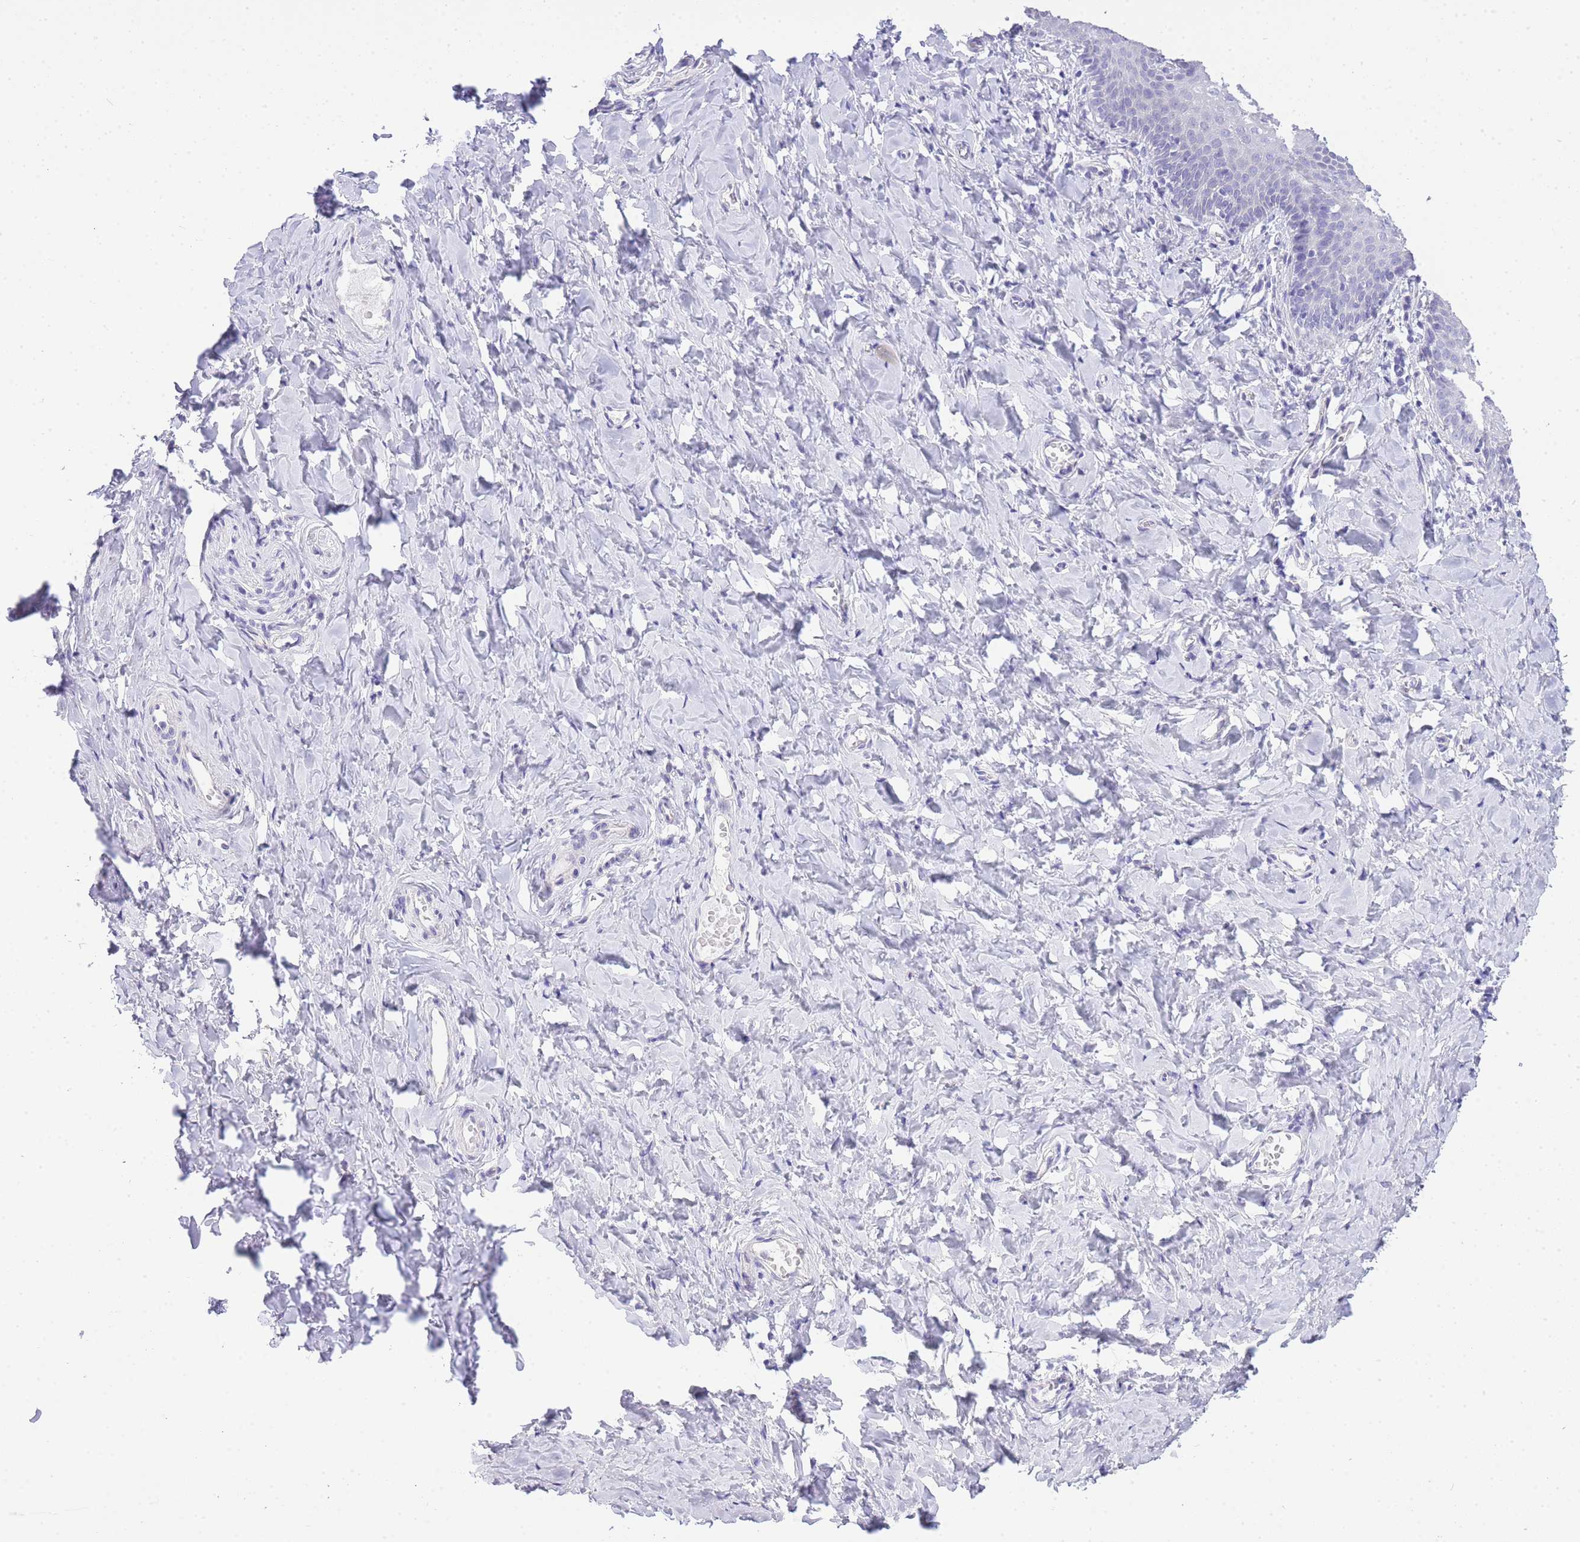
{"staining": {"intensity": "negative", "quantity": "none", "location": "none"}, "tissue": "vagina", "cell_type": "Squamous epithelial cells", "image_type": "normal", "snomed": [{"axis": "morphology", "description": "Normal tissue, NOS"}, {"axis": "topography", "description": "Vagina"}], "caption": "Human vagina stained for a protein using immunohistochemistry (IHC) exhibits no staining in squamous epithelial cells.", "gene": "RHO", "patient": {"sex": "female", "age": 60}}